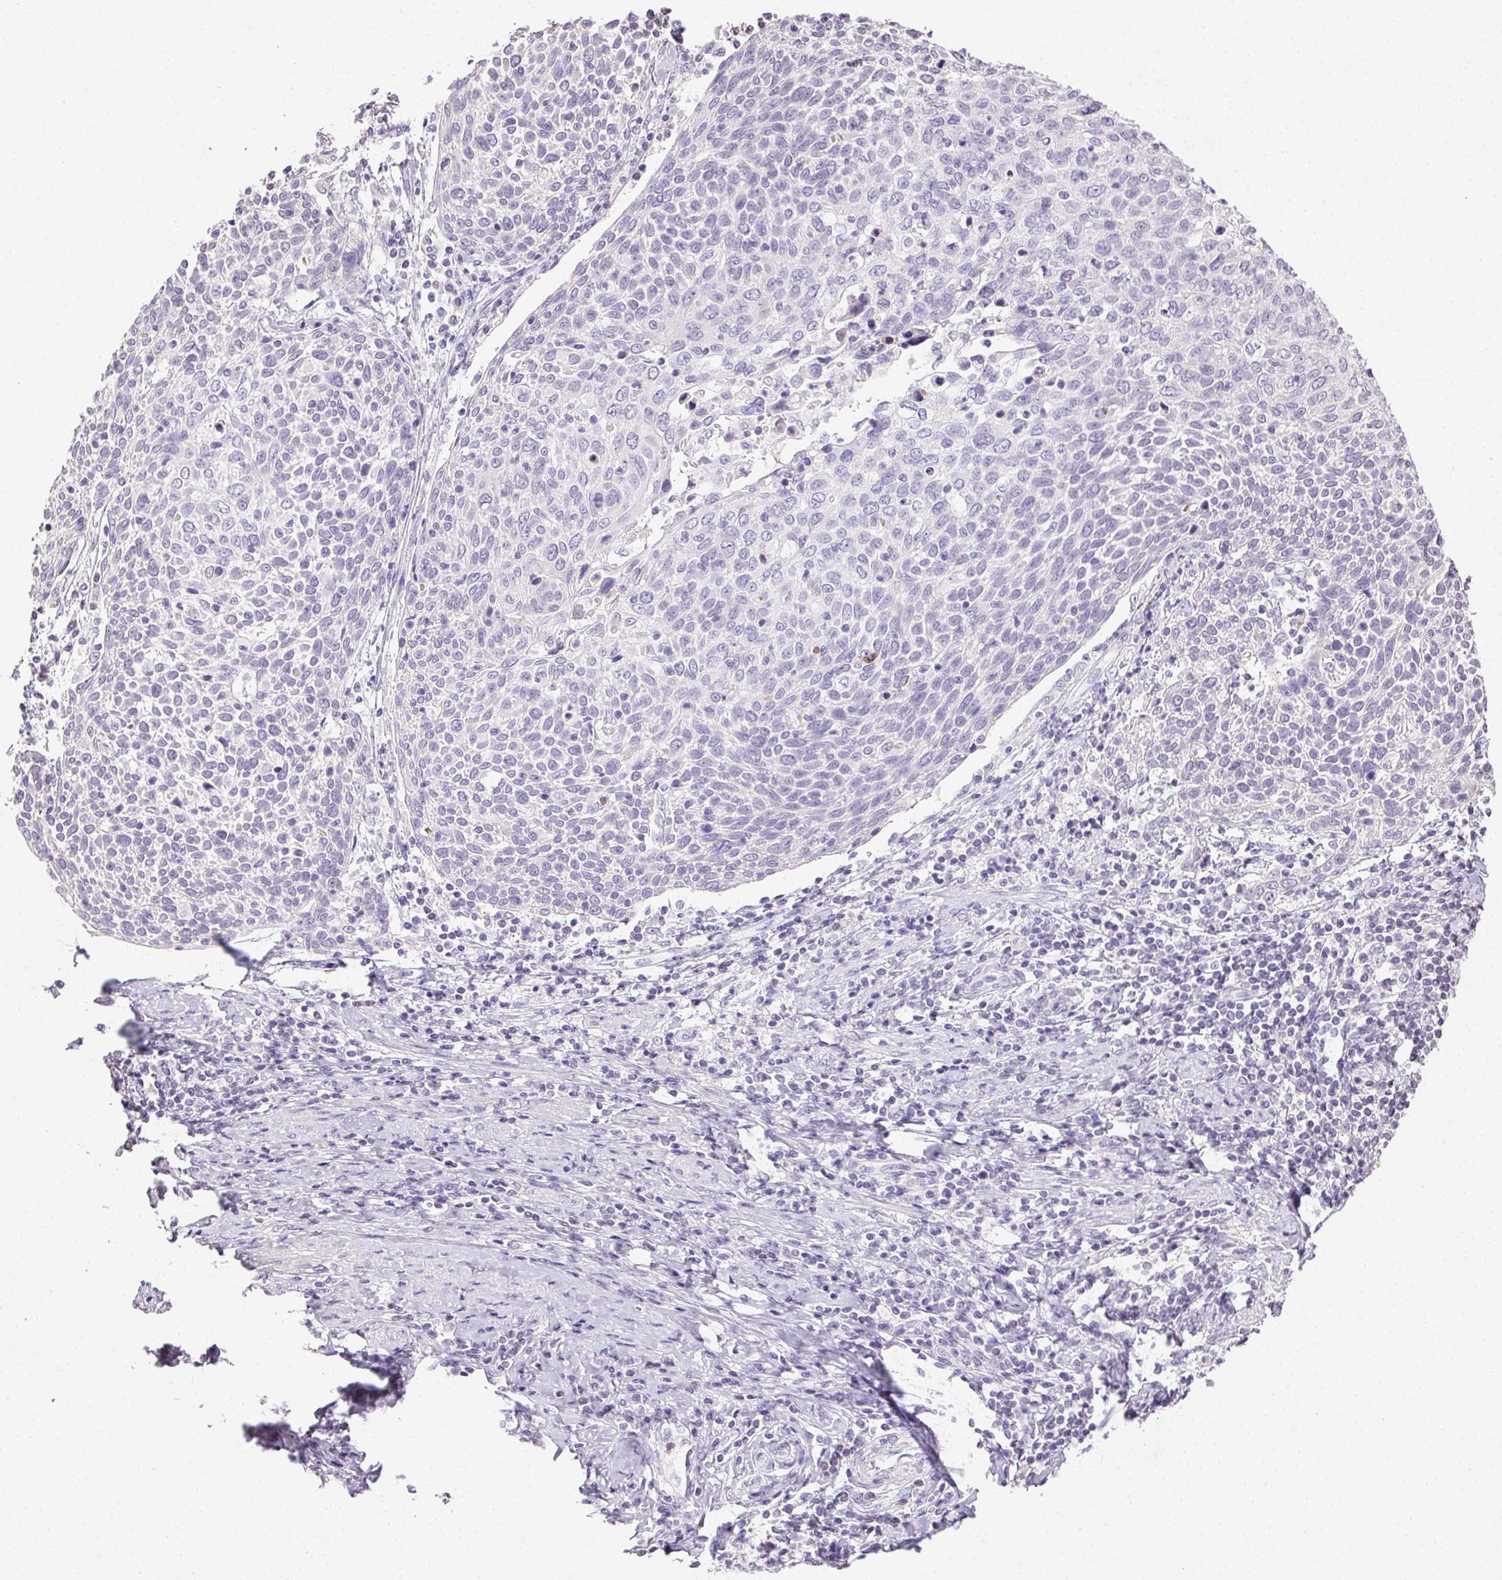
{"staining": {"intensity": "negative", "quantity": "none", "location": "none"}, "tissue": "cervical cancer", "cell_type": "Tumor cells", "image_type": "cancer", "snomed": [{"axis": "morphology", "description": "Squamous cell carcinoma, NOS"}, {"axis": "topography", "description": "Cervix"}], "caption": "Immunohistochemistry (IHC) photomicrograph of human cervical squamous cell carcinoma stained for a protein (brown), which displays no expression in tumor cells.", "gene": "SYCE2", "patient": {"sex": "female", "age": 61}}